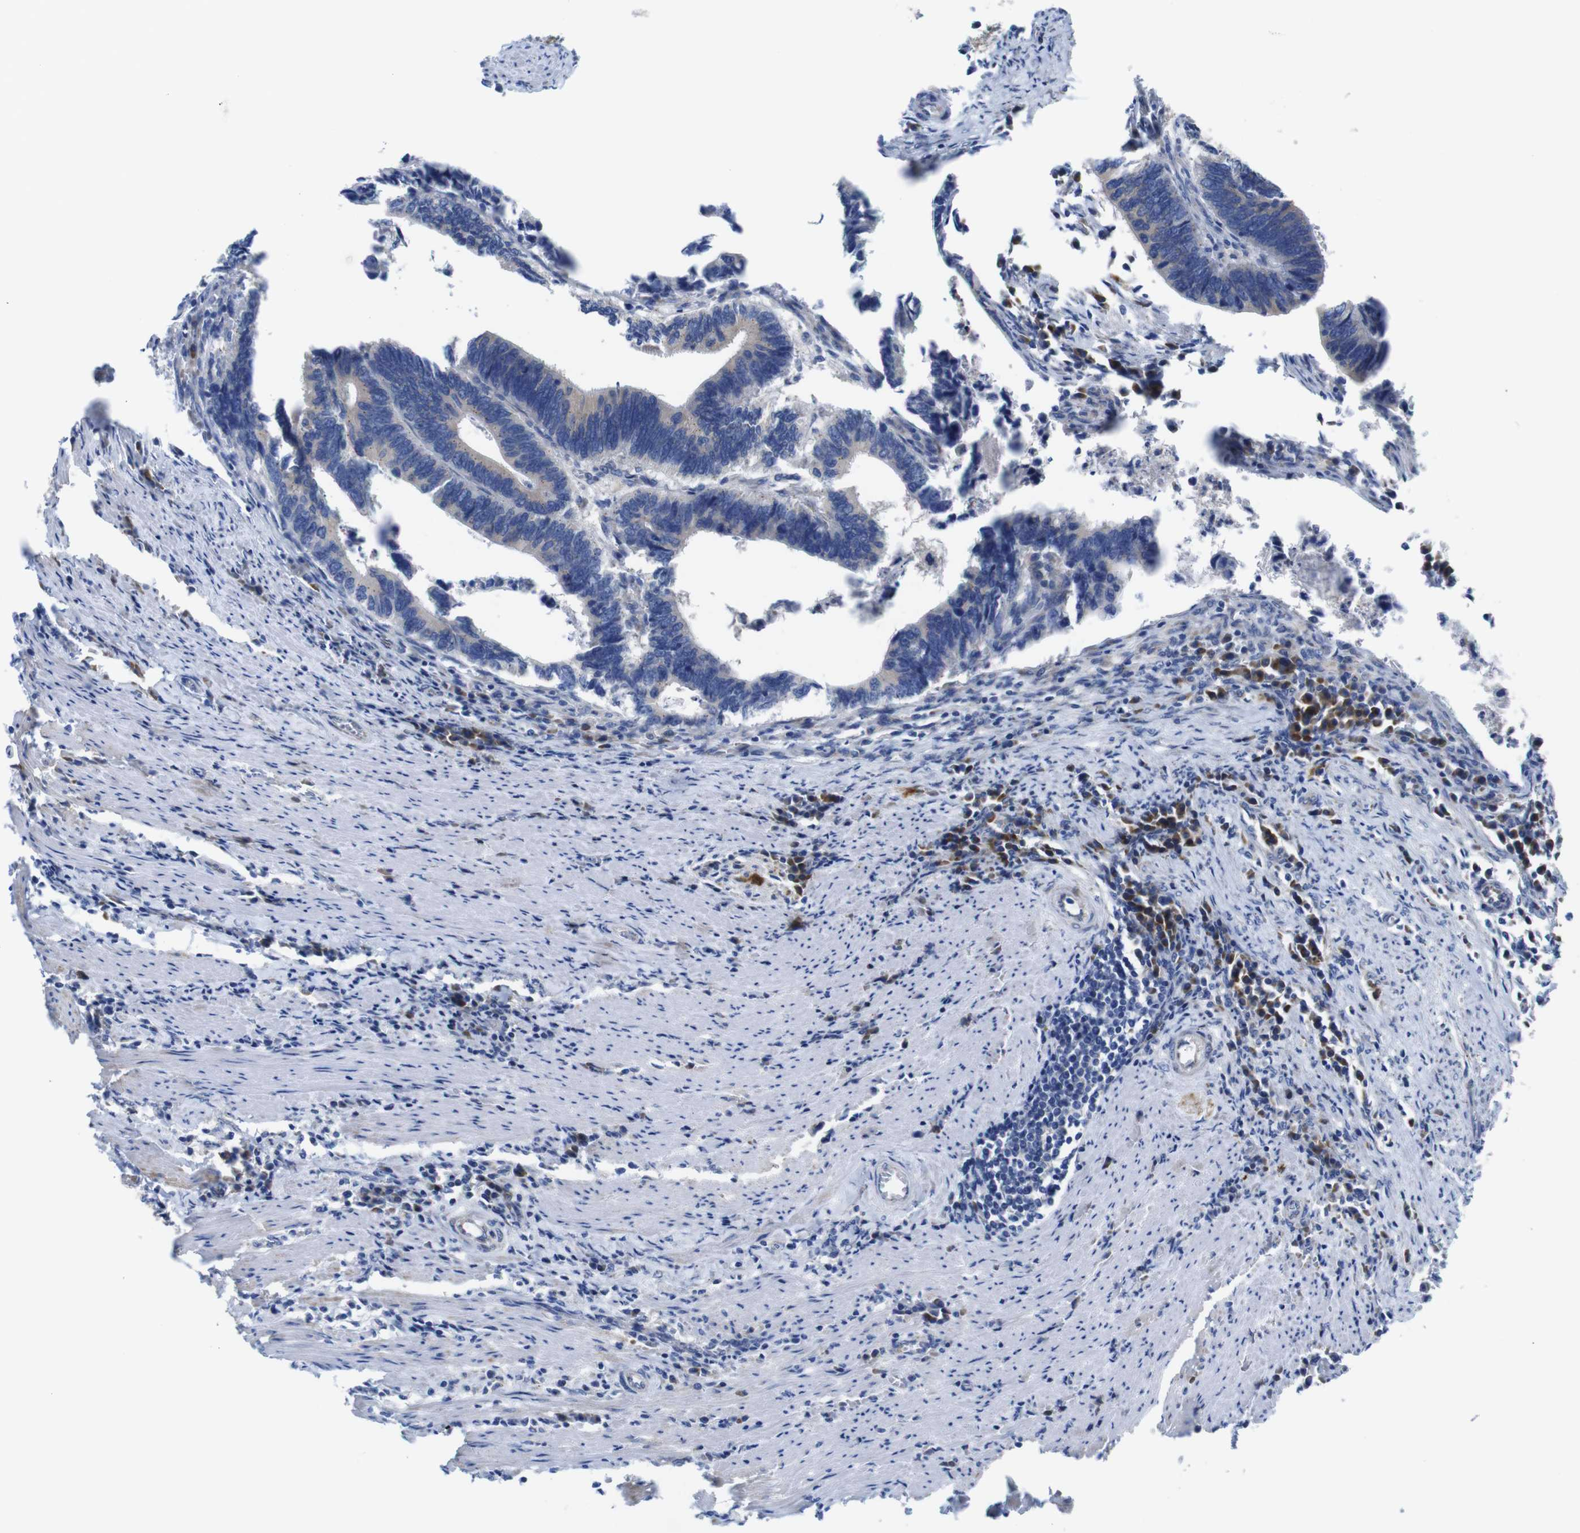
{"staining": {"intensity": "weak", "quantity": "25%-75%", "location": "cytoplasmic/membranous"}, "tissue": "colorectal cancer", "cell_type": "Tumor cells", "image_type": "cancer", "snomed": [{"axis": "morphology", "description": "Adenocarcinoma, NOS"}, {"axis": "topography", "description": "Colon"}], "caption": "Approximately 25%-75% of tumor cells in colorectal adenocarcinoma exhibit weak cytoplasmic/membranous protein staining as visualized by brown immunohistochemical staining.", "gene": "DDRGK1", "patient": {"sex": "male", "age": 72}}